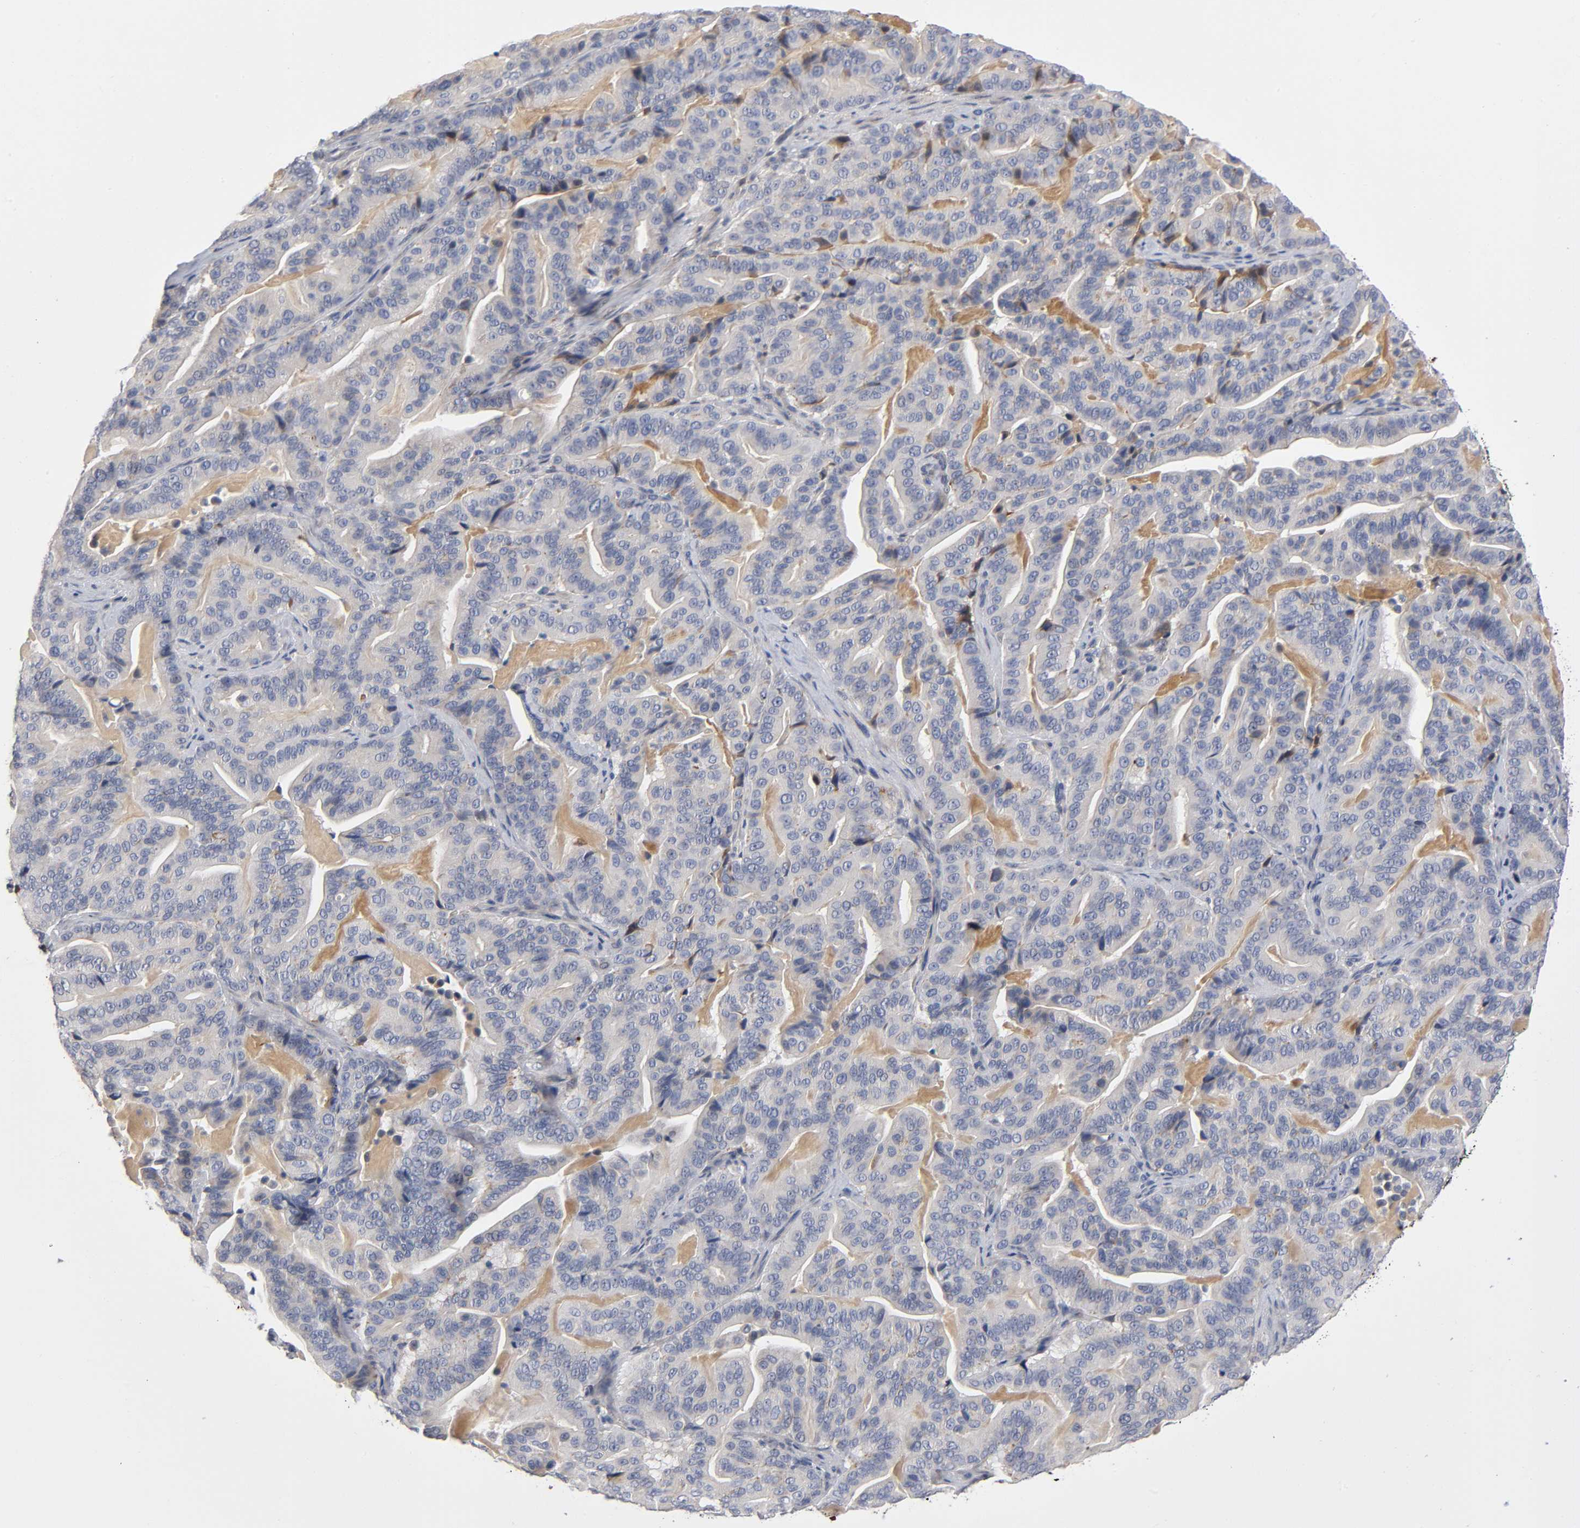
{"staining": {"intensity": "weak", "quantity": "25%-75%", "location": "cytoplasmic/membranous"}, "tissue": "pancreatic cancer", "cell_type": "Tumor cells", "image_type": "cancer", "snomed": [{"axis": "morphology", "description": "Adenocarcinoma, NOS"}, {"axis": "topography", "description": "Pancreas"}], "caption": "The micrograph displays staining of pancreatic cancer (adenocarcinoma), revealing weak cytoplasmic/membranous protein staining (brown color) within tumor cells.", "gene": "NOVA1", "patient": {"sex": "male", "age": 63}}